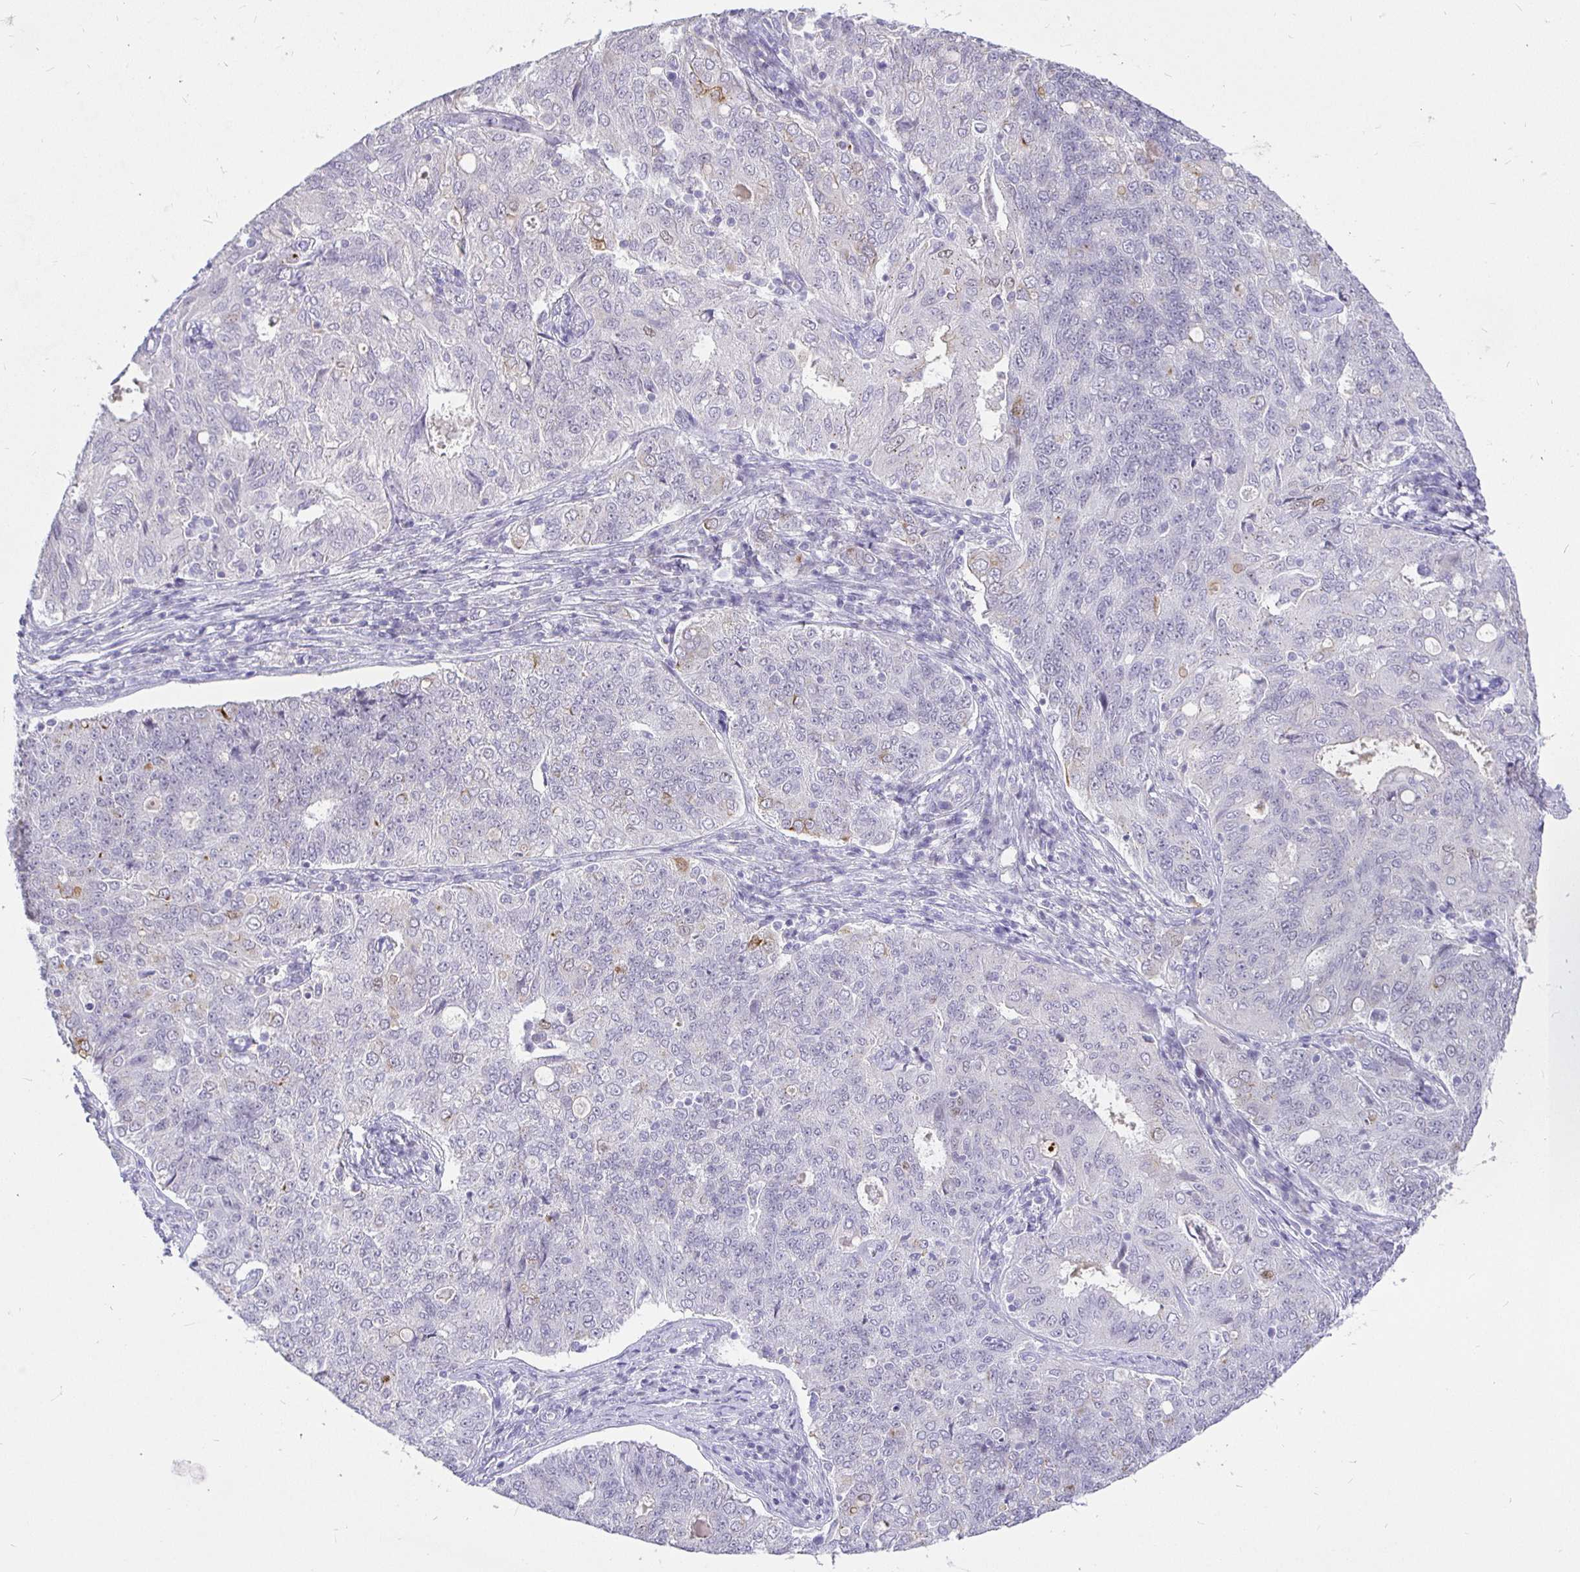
{"staining": {"intensity": "negative", "quantity": "none", "location": "none"}, "tissue": "endometrial cancer", "cell_type": "Tumor cells", "image_type": "cancer", "snomed": [{"axis": "morphology", "description": "Adenocarcinoma, NOS"}, {"axis": "topography", "description": "Endometrium"}], "caption": "Tumor cells are negative for protein expression in human adenocarcinoma (endometrial). The staining is performed using DAB brown chromogen with nuclei counter-stained in using hematoxylin.", "gene": "EZHIP", "patient": {"sex": "female", "age": 43}}